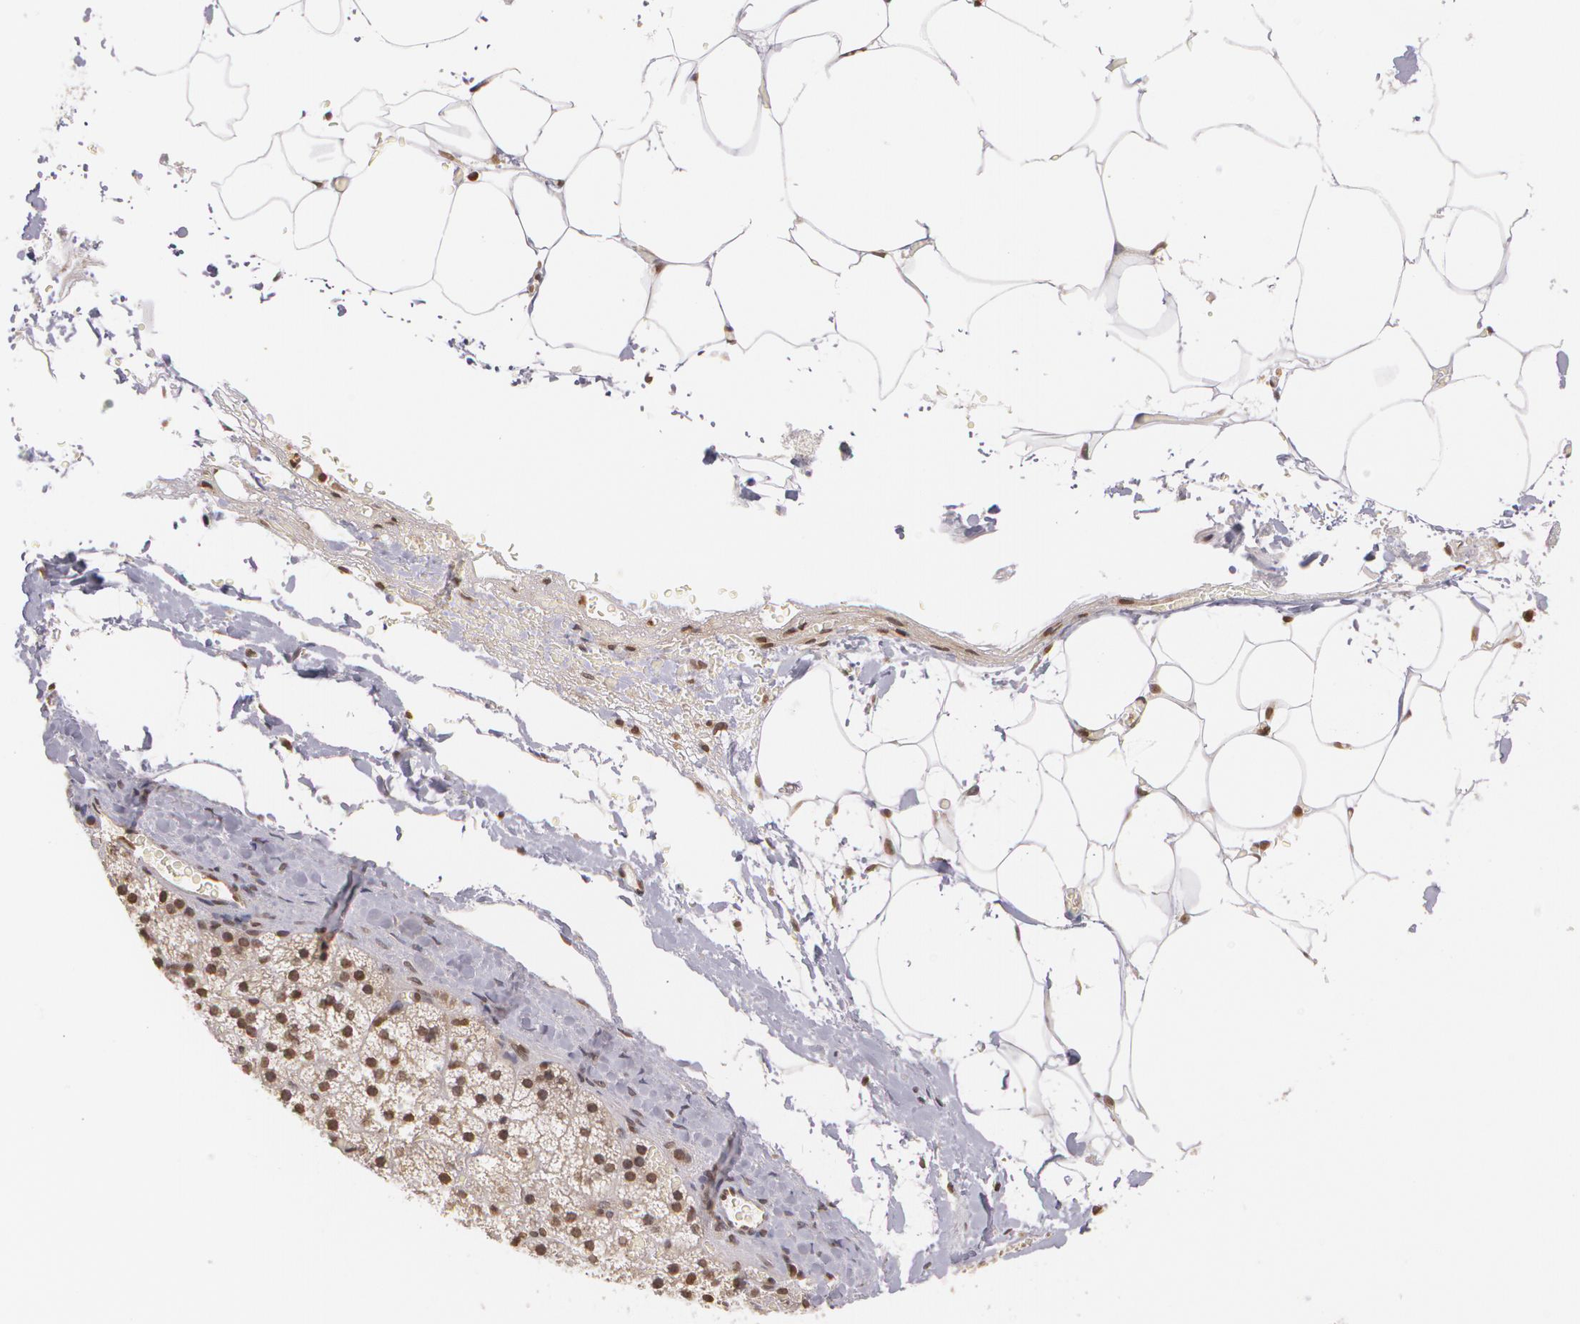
{"staining": {"intensity": "moderate", "quantity": ">75%", "location": "nuclear"}, "tissue": "adrenal gland", "cell_type": "Glandular cells", "image_type": "normal", "snomed": [{"axis": "morphology", "description": "Normal tissue, NOS"}, {"axis": "topography", "description": "Adrenal gland"}], "caption": "High-magnification brightfield microscopy of unremarkable adrenal gland stained with DAB (brown) and counterstained with hematoxylin (blue). glandular cells exhibit moderate nuclear expression is seen in approximately>75% of cells.", "gene": "VAV3", "patient": {"sex": "male", "age": 35}}